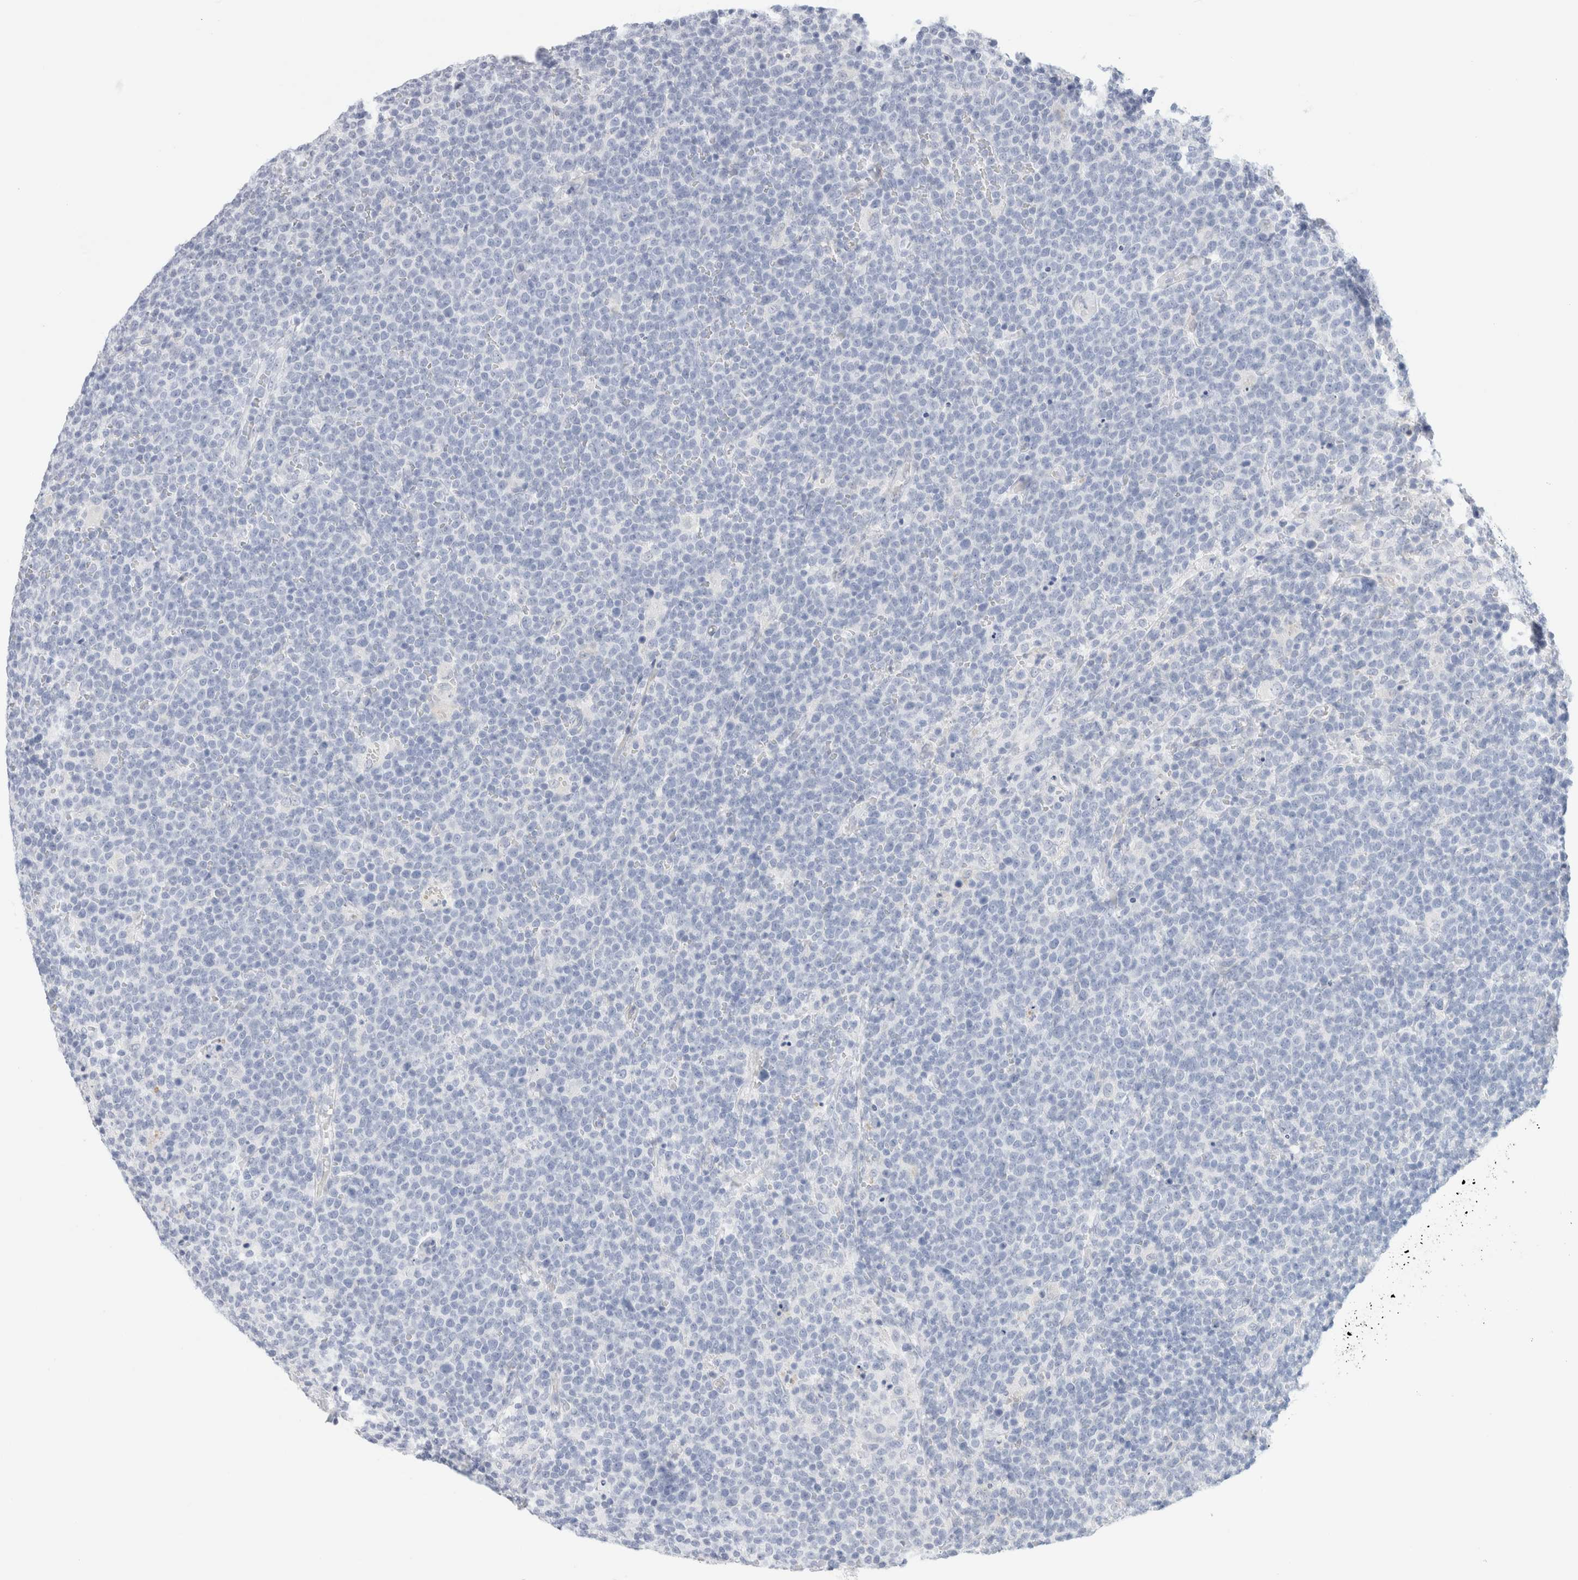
{"staining": {"intensity": "negative", "quantity": "none", "location": "none"}, "tissue": "lymphoma", "cell_type": "Tumor cells", "image_type": "cancer", "snomed": [{"axis": "morphology", "description": "Malignant lymphoma, non-Hodgkin's type, High grade"}, {"axis": "topography", "description": "Lymph node"}], "caption": "This is an IHC photomicrograph of human lymphoma. There is no positivity in tumor cells.", "gene": "RTN4", "patient": {"sex": "male", "age": 61}}